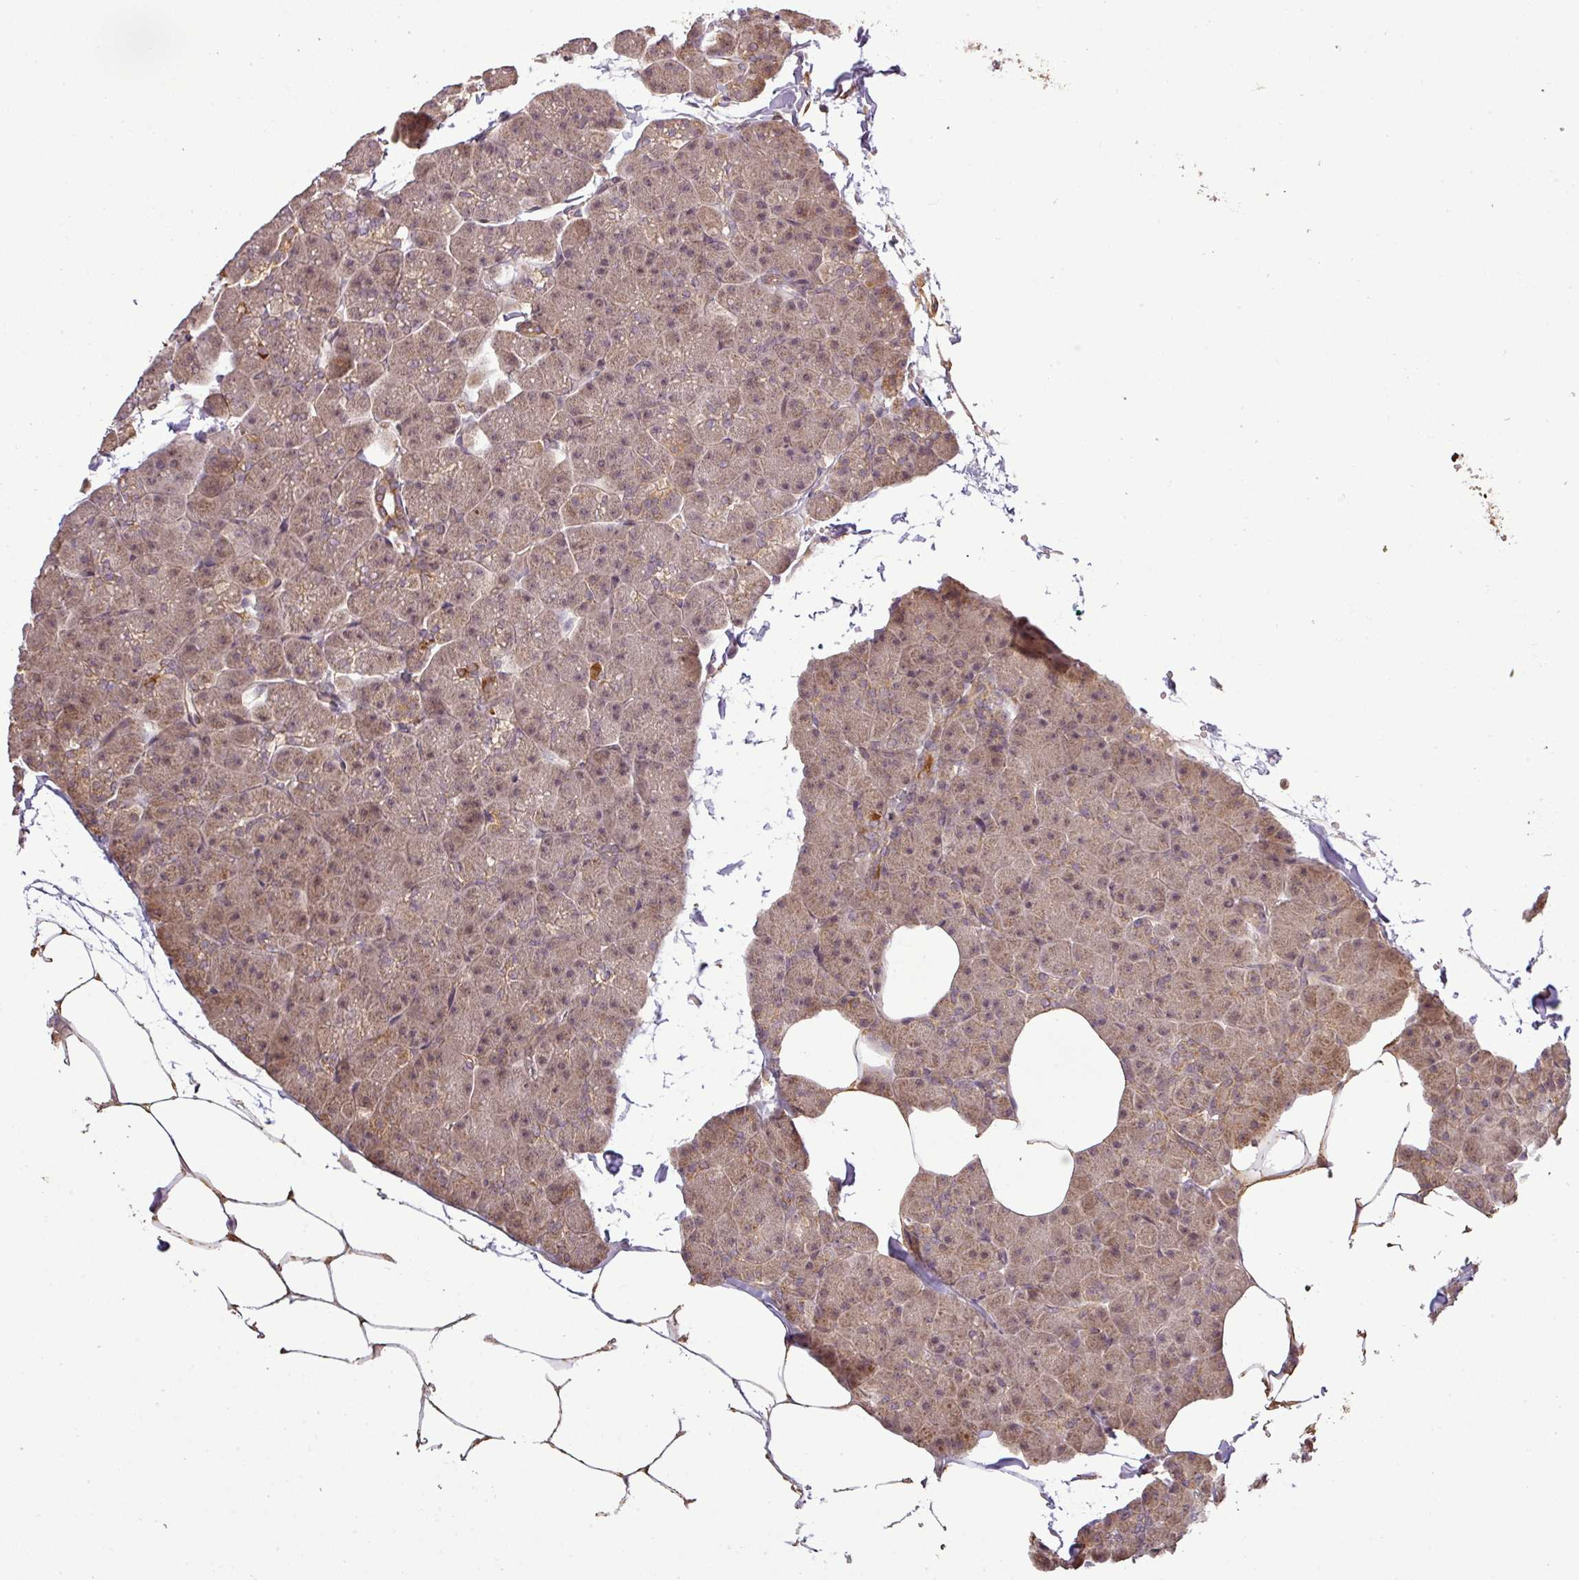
{"staining": {"intensity": "moderate", "quantity": ">75%", "location": "cytoplasmic/membranous,nuclear"}, "tissue": "pancreas", "cell_type": "Exocrine glandular cells", "image_type": "normal", "snomed": [{"axis": "morphology", "description": "Normal tissue, NOS"}, {"axis": "topography", "description": "Pancreas"}], "caption": "Immunohistochemical staining of benign pancreas displays medium levels of moderate cytoplasmic/membranous,nuclear staining in about >75% of exocrine glandular cells. (IHC, brightfield microscopy, high magnification).", "gene": "FAIM", "patient": {"sex": "male", "age": 35}}